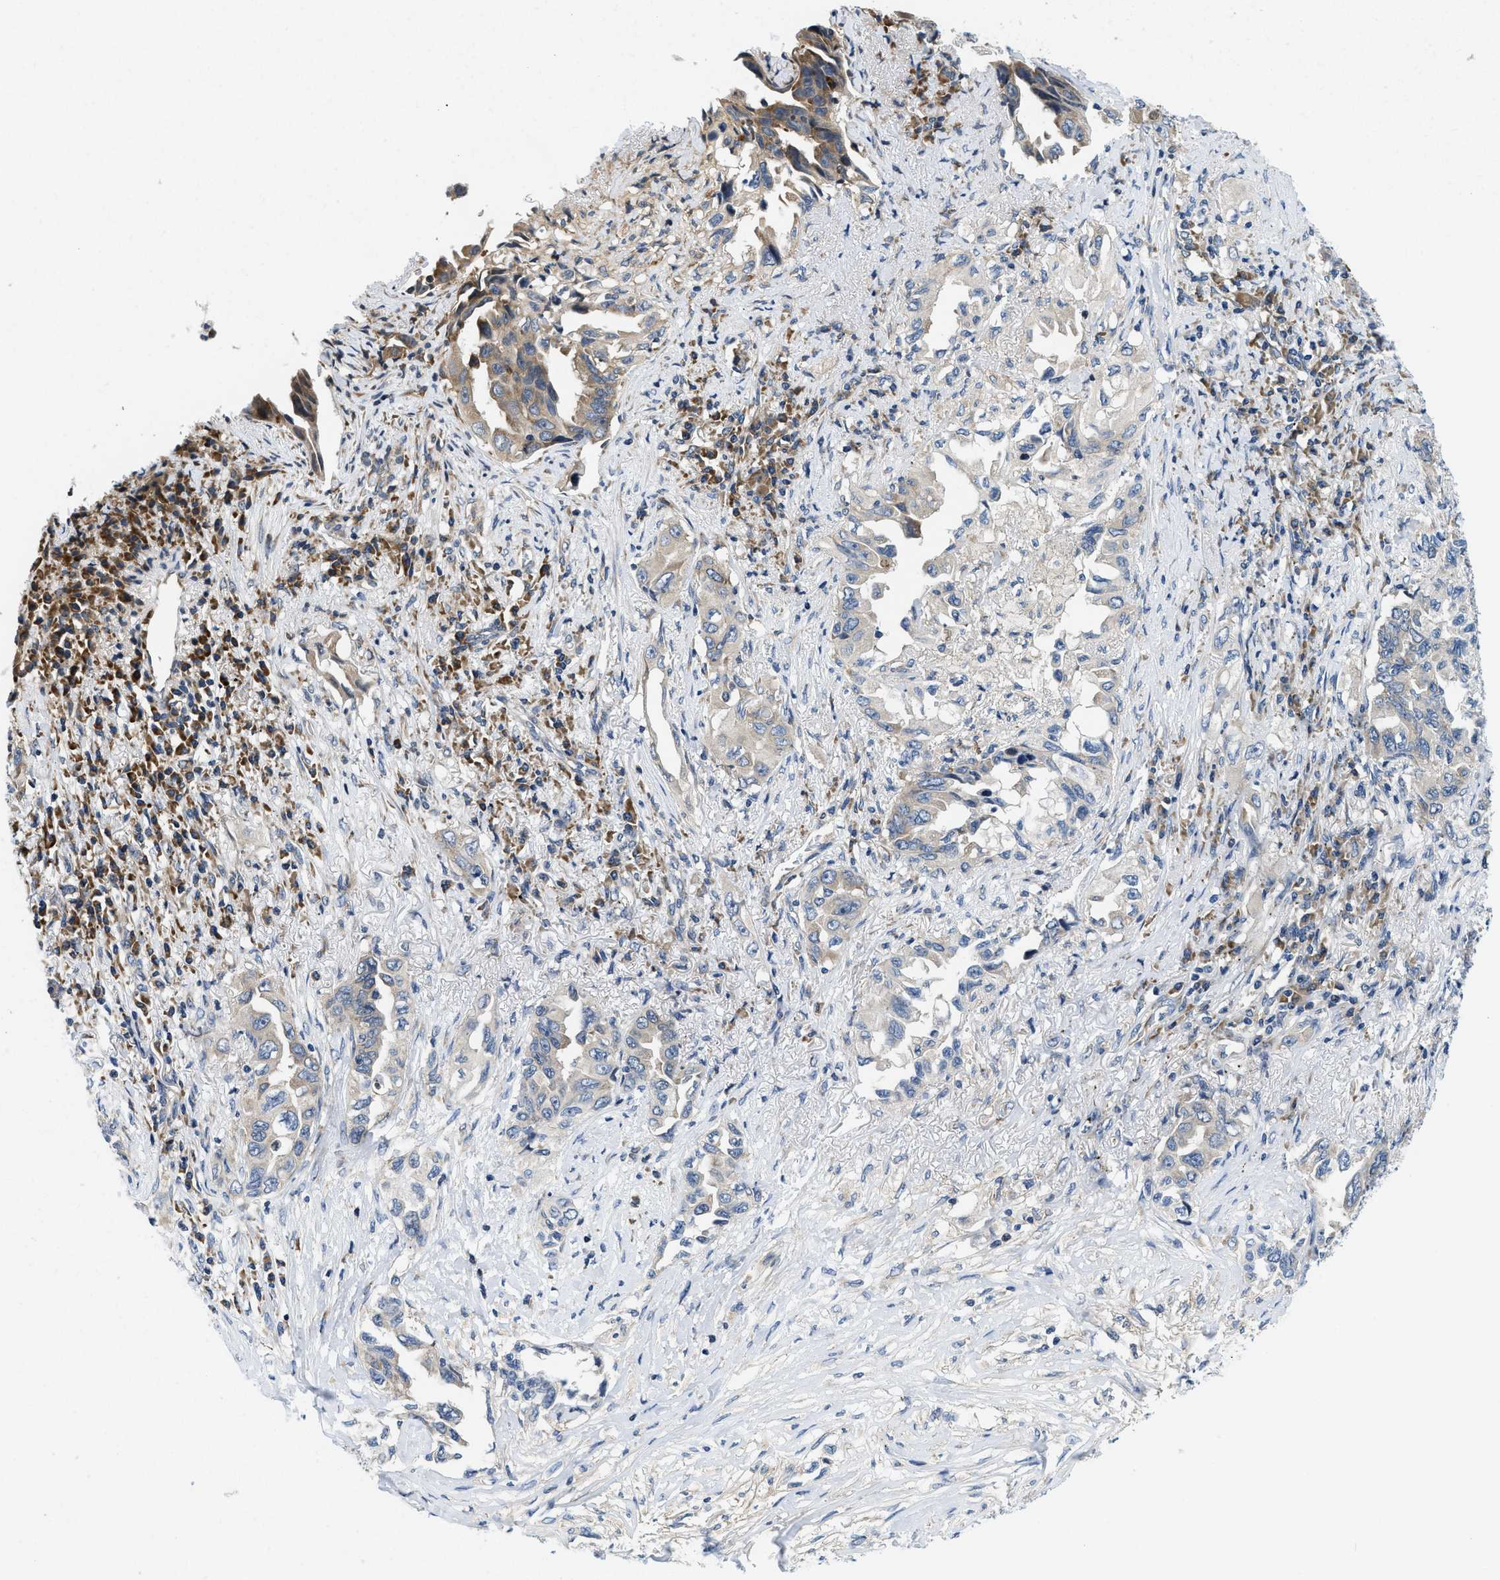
{"staining": {"intensity": "weak", "quantity": "25%-75%", "location": "cytoplasmic/membranous"}, "tissue": "lung cancer", "cell_type": "Tumor cells", "image_type": "cancer", "snomed": [{"axis": "morphology", "description": "Adenocarcinoma, NOS"}, {"axis": "topography", "description": "Lung"}], "caption": "Protein expression analysis of human lung cancer reveals weak cytoplasmic/membranous staining in approximately 25%-75% of tumor cells.", "gene": "IKBKE", "patient": {"sex": "female", "age": 51}}